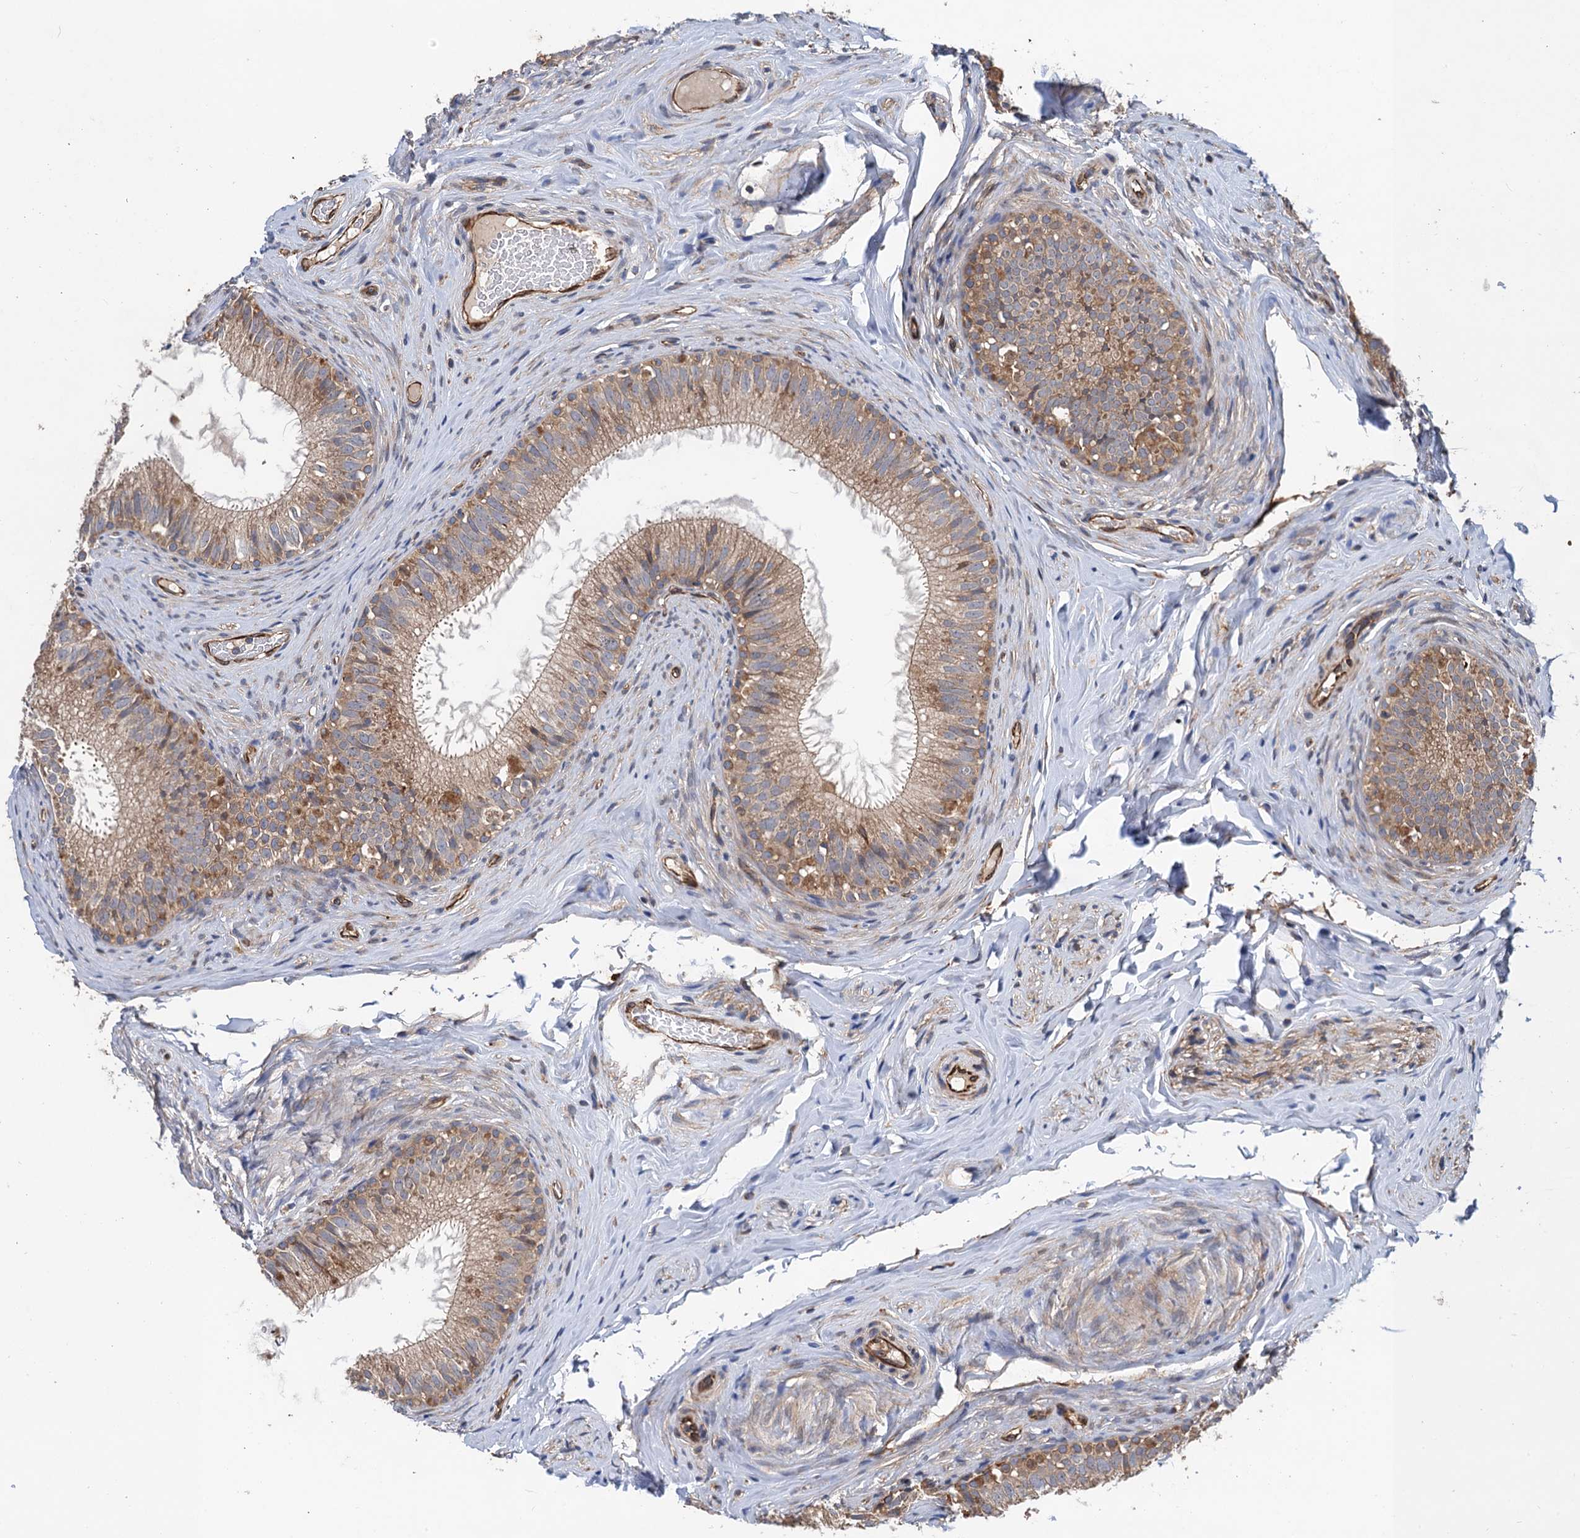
{"staining": {"intensity": "weak", "quantity": ">75%", "location": "cytoplasmic/membranous"}, "tissue": "epididymis", "cell_type": "Glandular cells", "image_type": "normal", "snomed": [{"axis": "morphology", "description": "Normal tissue, NOS"}, {"axis": "topography", "description": "Epididymis"}], "caption": "A micrograph of epididymis stained for a protein demonstrates weak cytoplasmic/membranous brown staining in glandular cells.", "gene": "PJA2", "patient": {"sex": "male", "age": 34}}